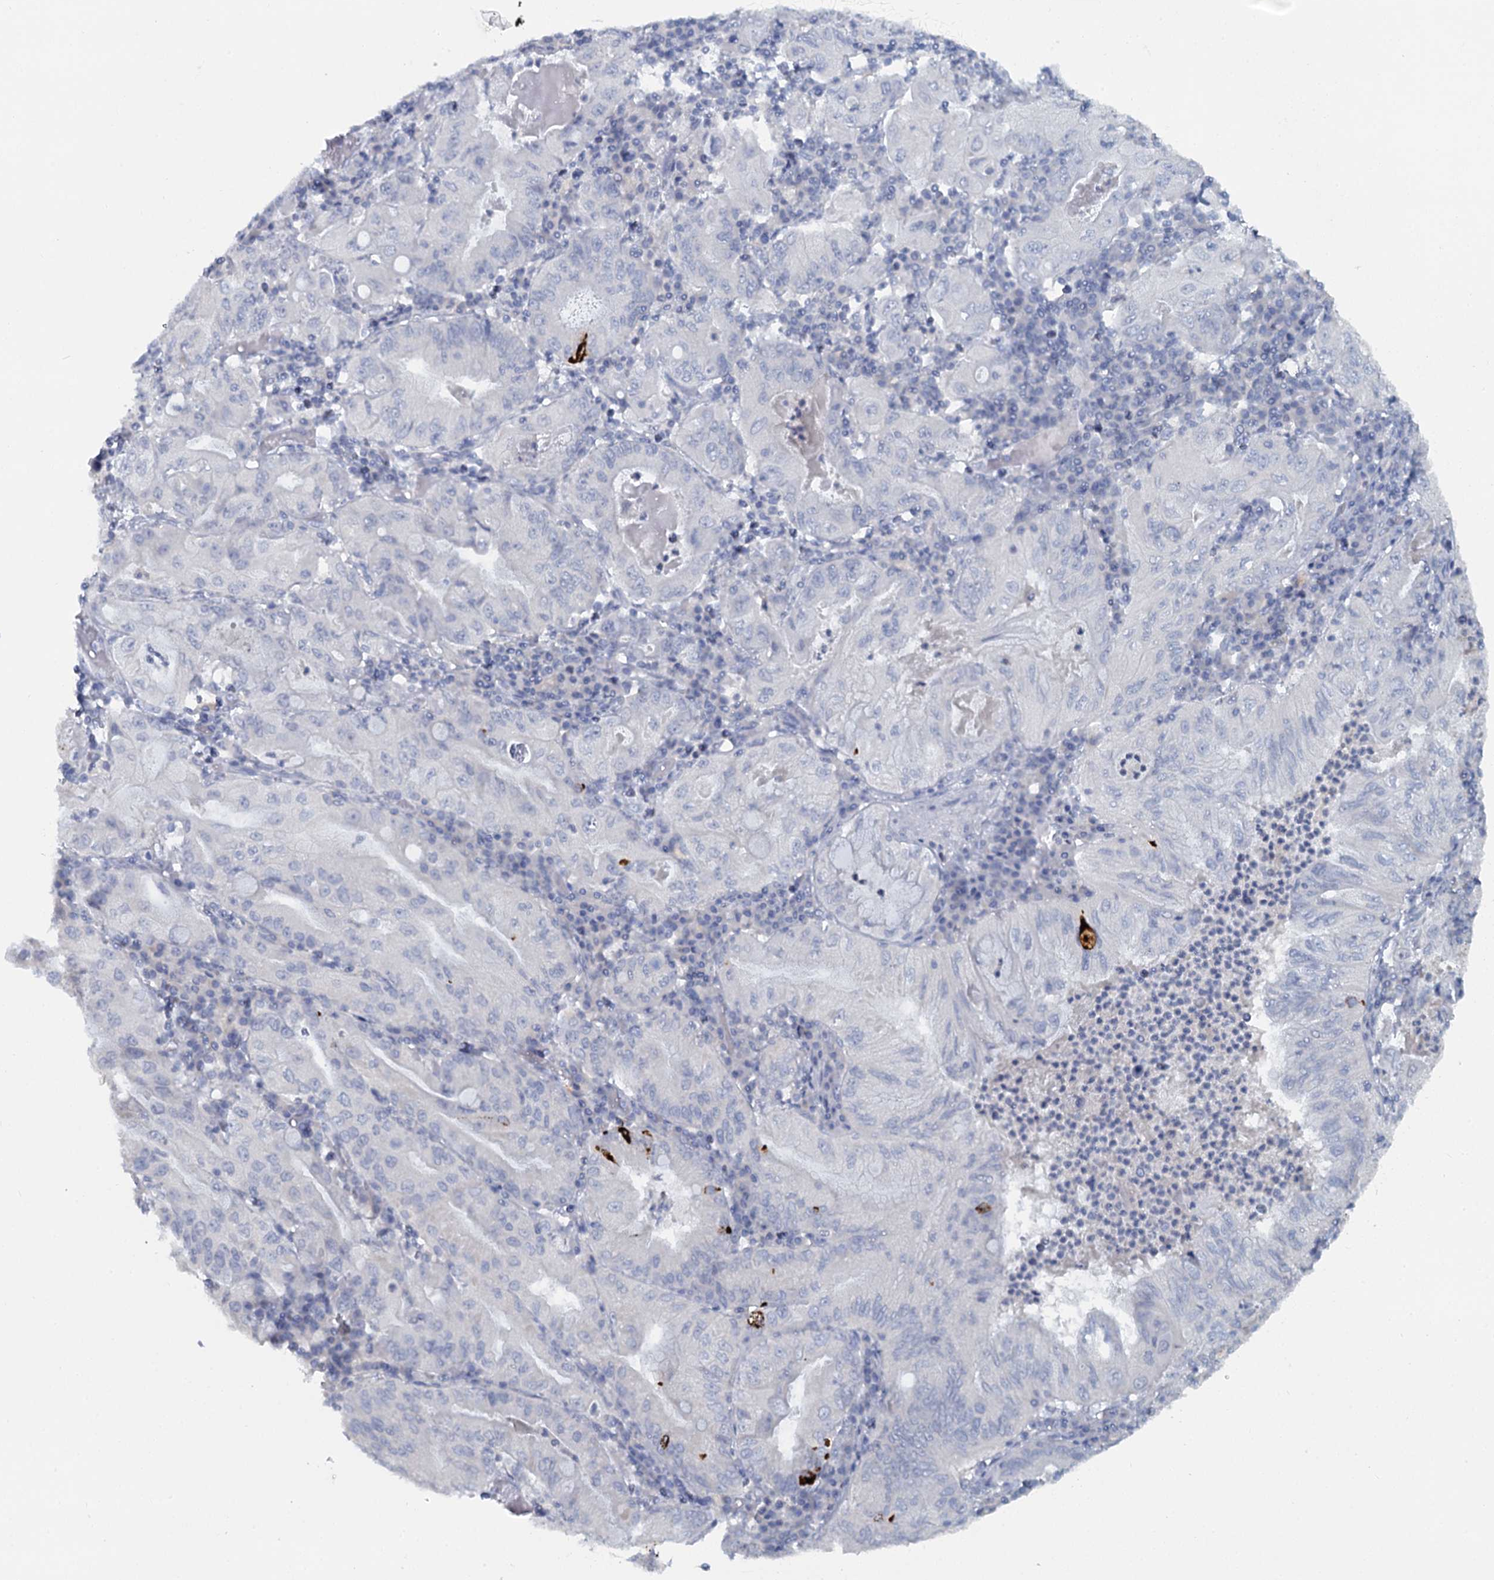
{"staining": {"intensity": "negative", "quantity": "none", "location": "none"}, "tissue": "stomach cancer", "cell_type": "Tumor cells", "image_type": "cancer", "snomed": [{"axis": "morphology", "description": "Normal tissue, NOS"}, {"axis": "morphology", "description": "Adenocarcinoma, NOS"}, {"axis": "topography", "description": "Esophagus"}, {"axis": "topography", "description": "Stomach, upper"}, {"axis": "topography", "description": "Peripheral nerve tissue"}], "caption": "Stomach adenocarcinoma stained for a protein using immunohistochemistry (IHC) demonstrates no expression tumor cells.", "gene": "CHGA", "patient": {"sex": "male", "age": 62}}